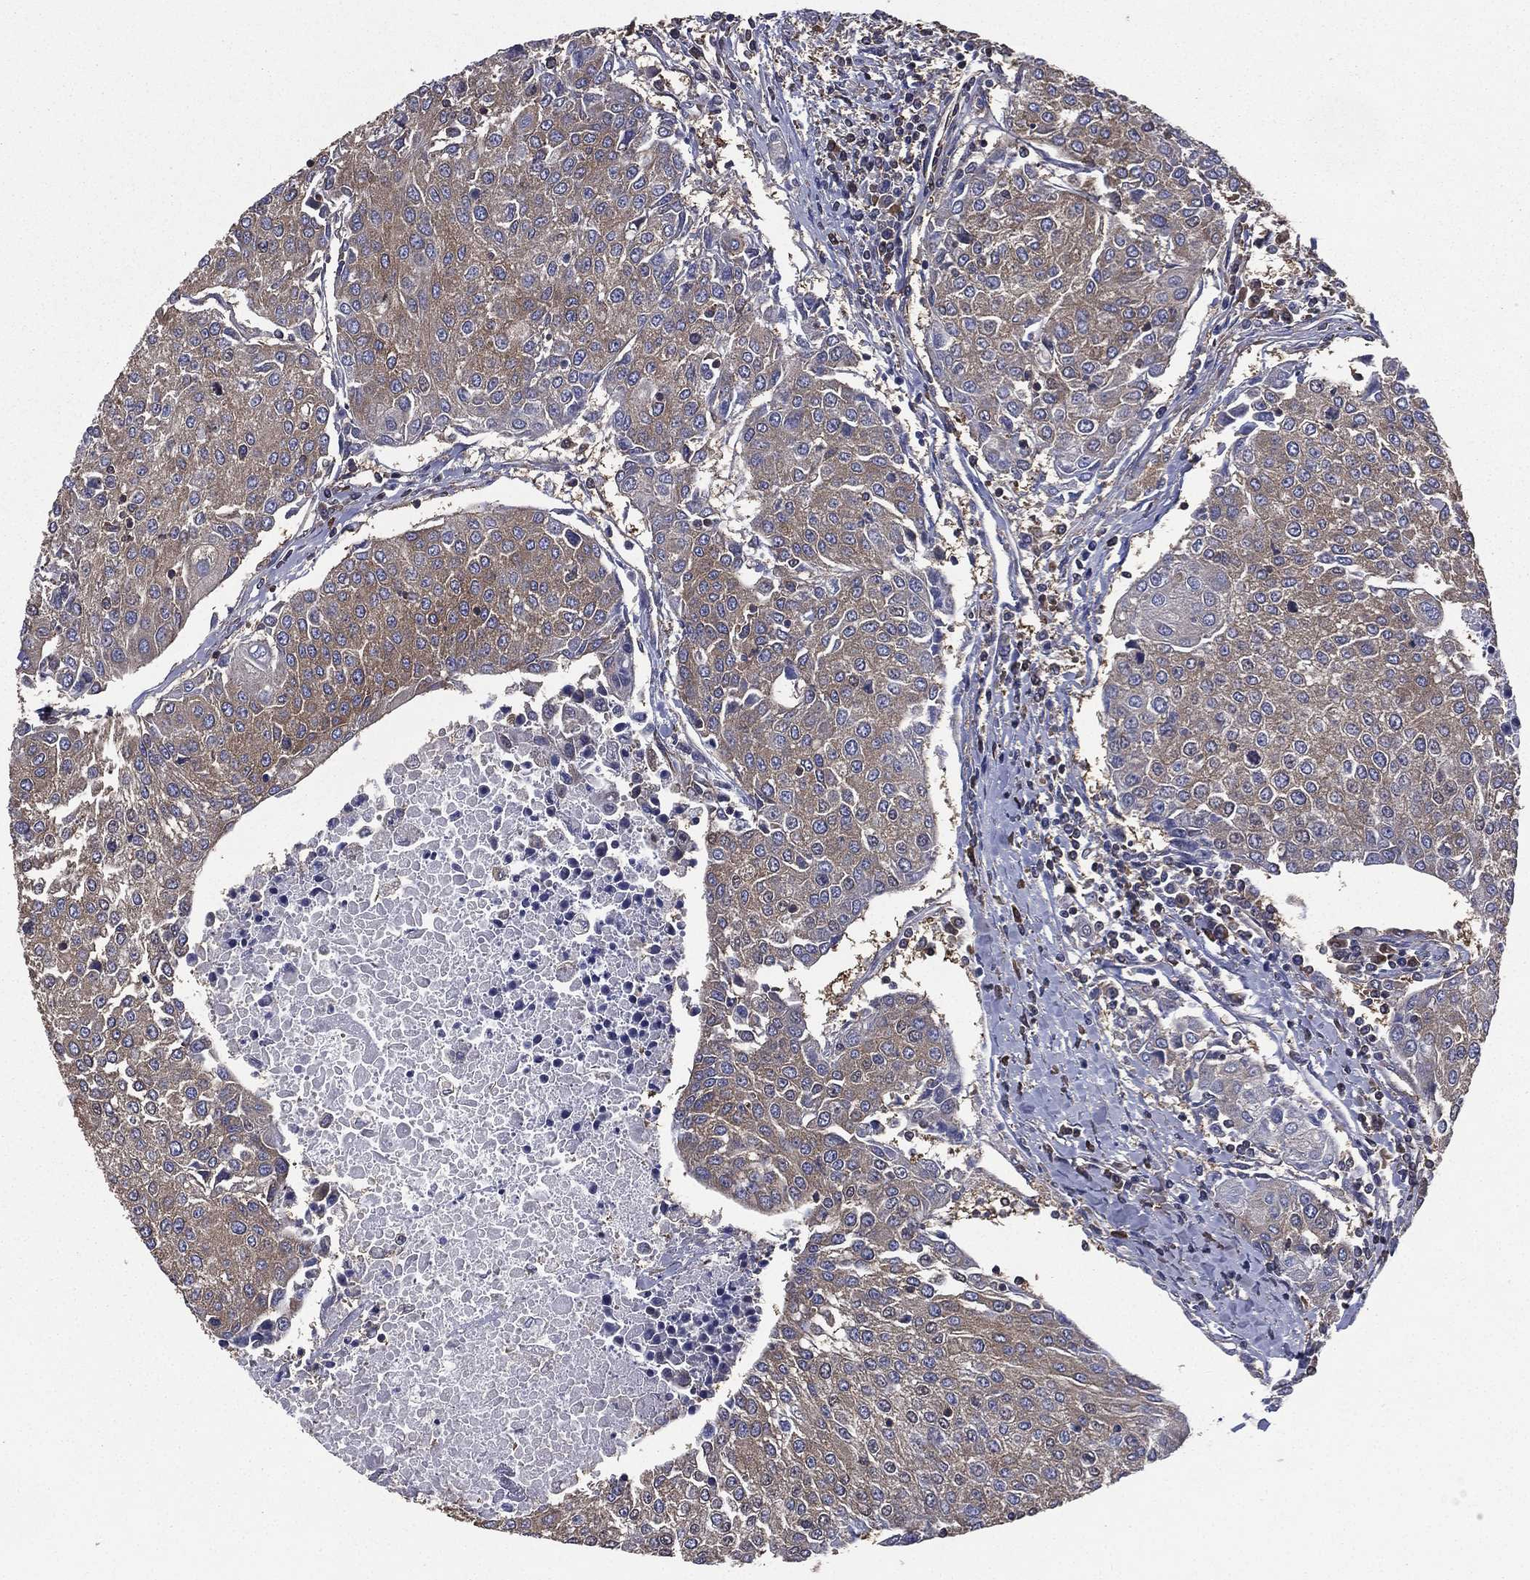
{"staining": {"intensity": "weak", "quantity": ">75%", "location": "cytoplasmic/membranous"}, "tissue": "urothelial cancer", "cell_type": "Tumor cells", "image_type": "cancer", "snomed": [{"axis": "morphology", "description": "Urothelial carcinoma, High grade"}, {"axis": "topography", "description": "Urinary bladder"}], "caption": "Human urothelial cancer stained for a protein (brown) reveals weak cytoplasmic/membranous positive positivity in approximately >75% of tumor cells.", "gene": "SARS1", "patient": {"sex": "female", "age": 85}}